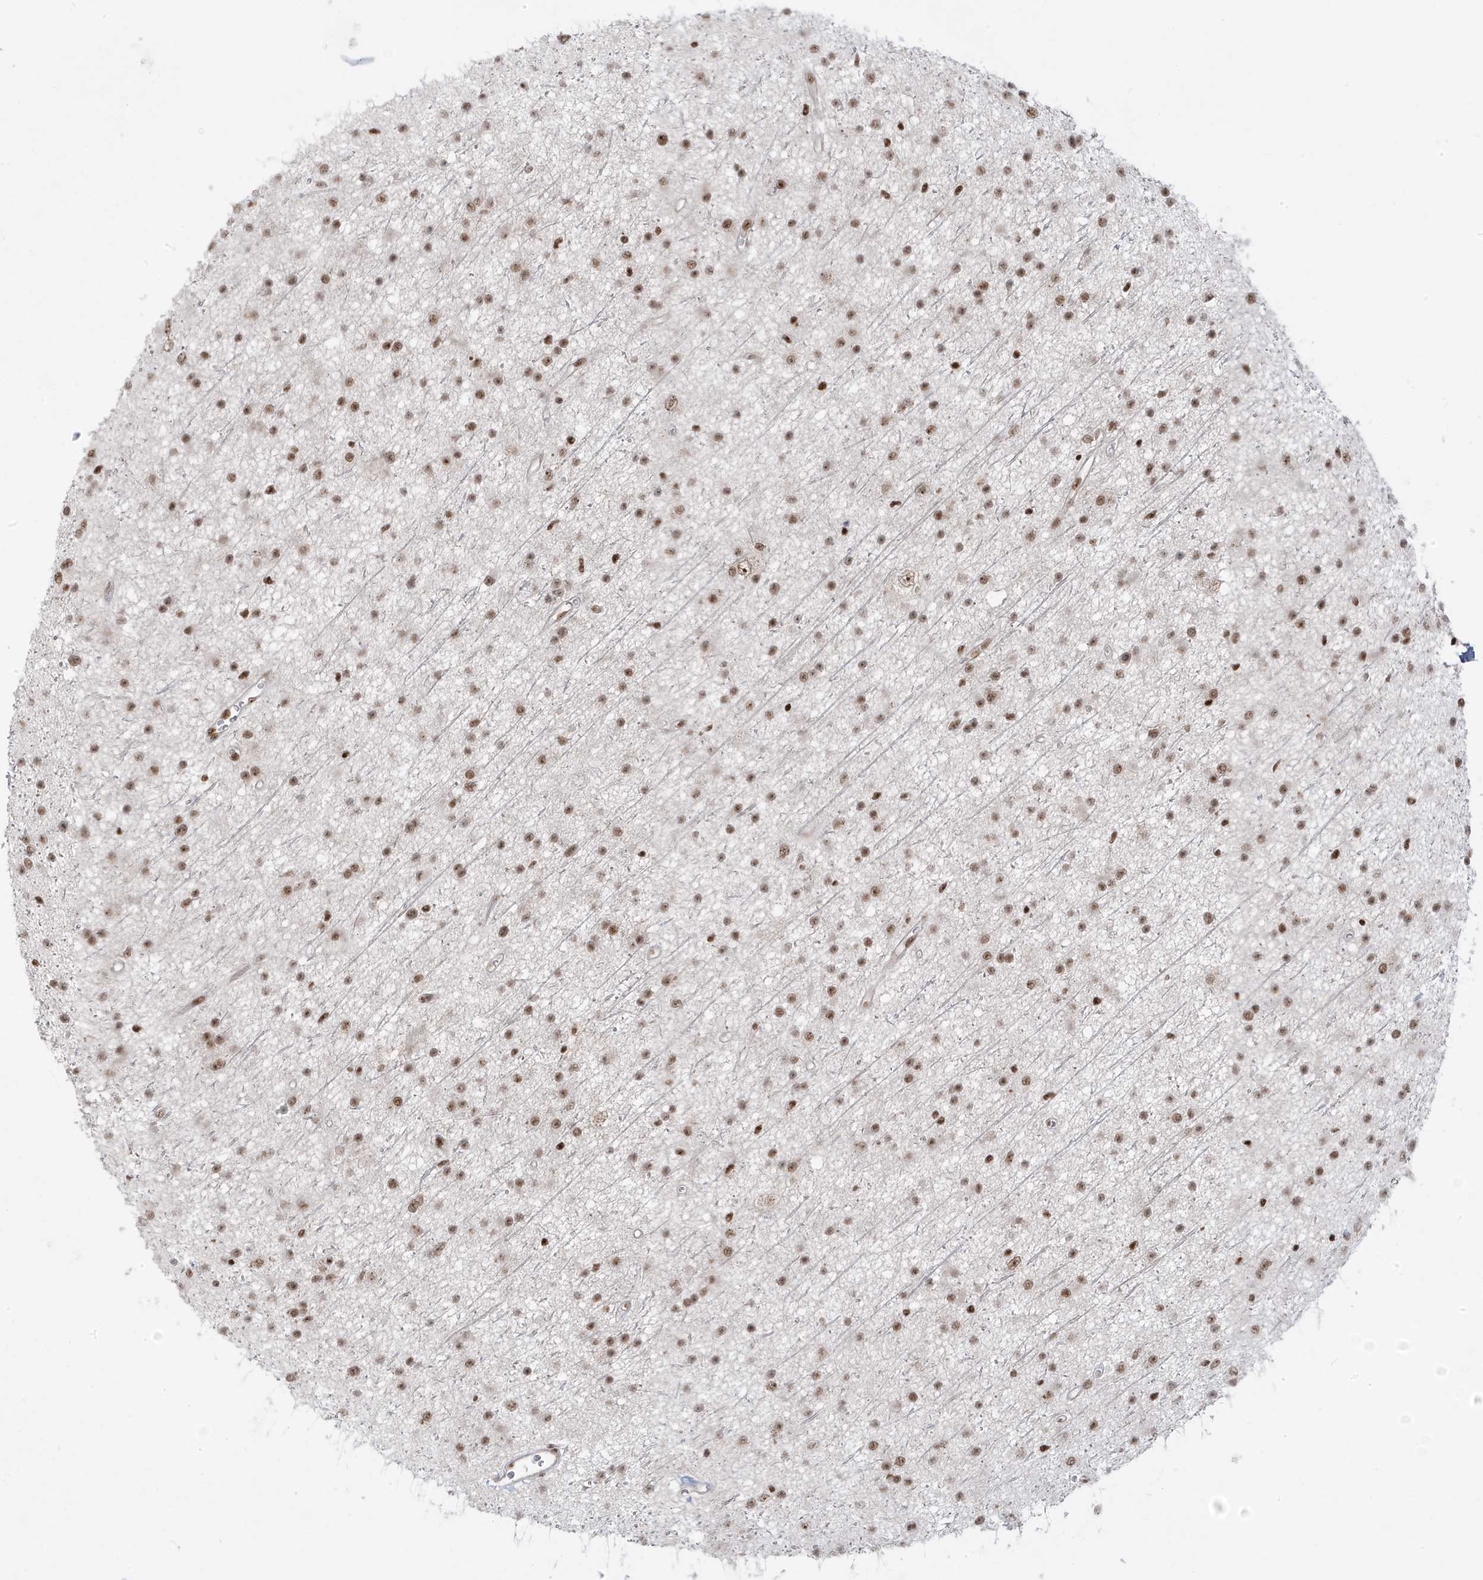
{"staining": {"intensity": "moderate", "quantity": ">75%", "location": "nuclear"}, "tissue": "glioma", "cell_type": "Tumor cells", "image_type": "cancer", "snomed": [{"axis": "morphology", "description": "Glioma, malignant, Low grade"}, {"axis": "topography", "description": "Cerebral cortex"}], "caption": "Immunohistochemistry photomicrograph of neoplastic tissue: human glioma stained using immunohistochemistry reveals medium levels of moderate protein expression localized specifically in the nuclear of tumor cells, appearing as a nuclear brown color.", "gene": "MTREX", "patient": {"sex": "female", "age": 39}}